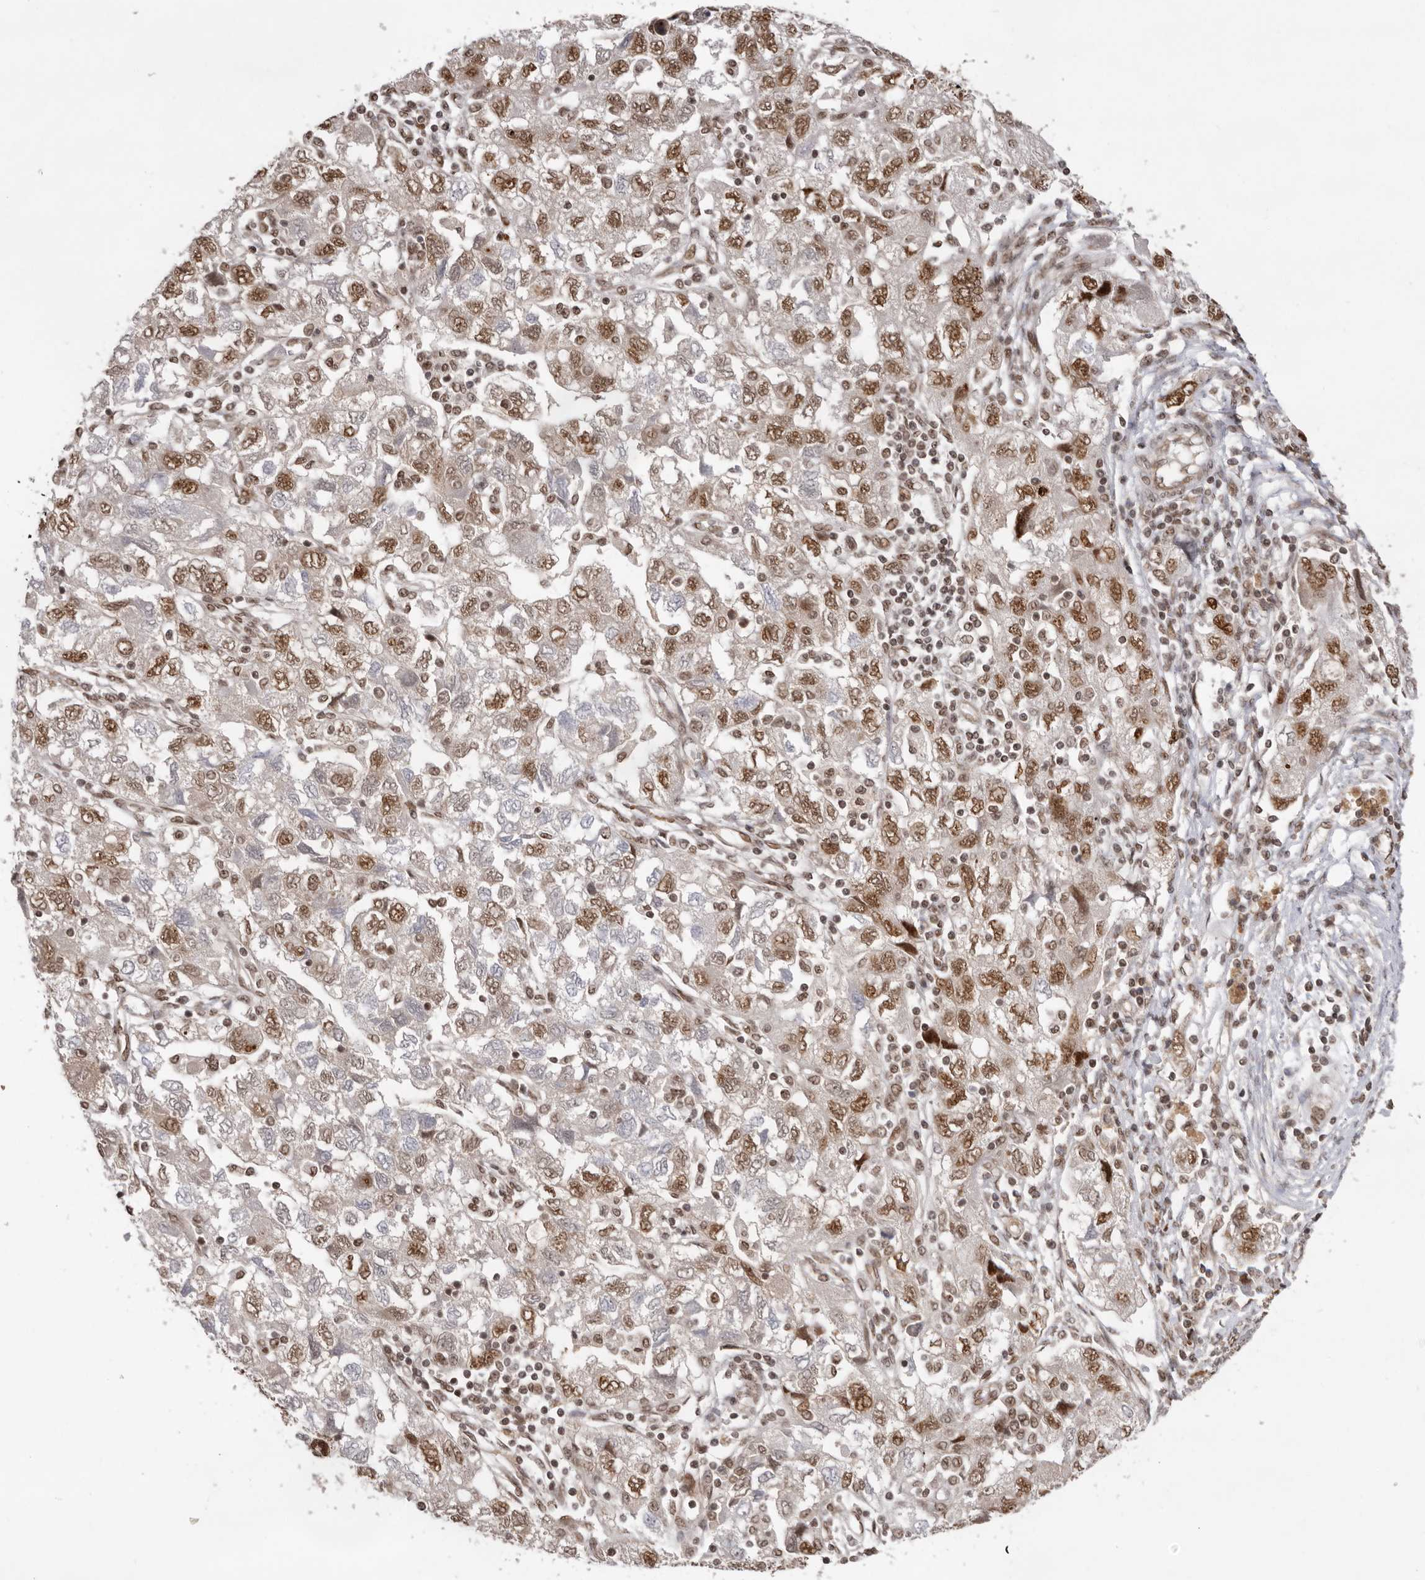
{"staining": {"intensity": "moderate", "quantity": ">75%", "location": "nuclear"}, "tissue": "ovarian cancer", "cell_type": "Tumor cells", "image_type": "cancer", "snomed": [{"axis": "morphology", "description": "Carcinoma, NOS"}, {"axis": "morphology", "description": "Cystadenocarcinoma, serous, NOS"}, {"axis": "topography", "description": "Ovary"}], "caption": "This is an image of immunohistochemistry staining of ovarian cancer, which shows moderate staining in the nuclear of tumor cells.", "gene": "CHTOP", "patient": {"sex": "female", "age": 69}}